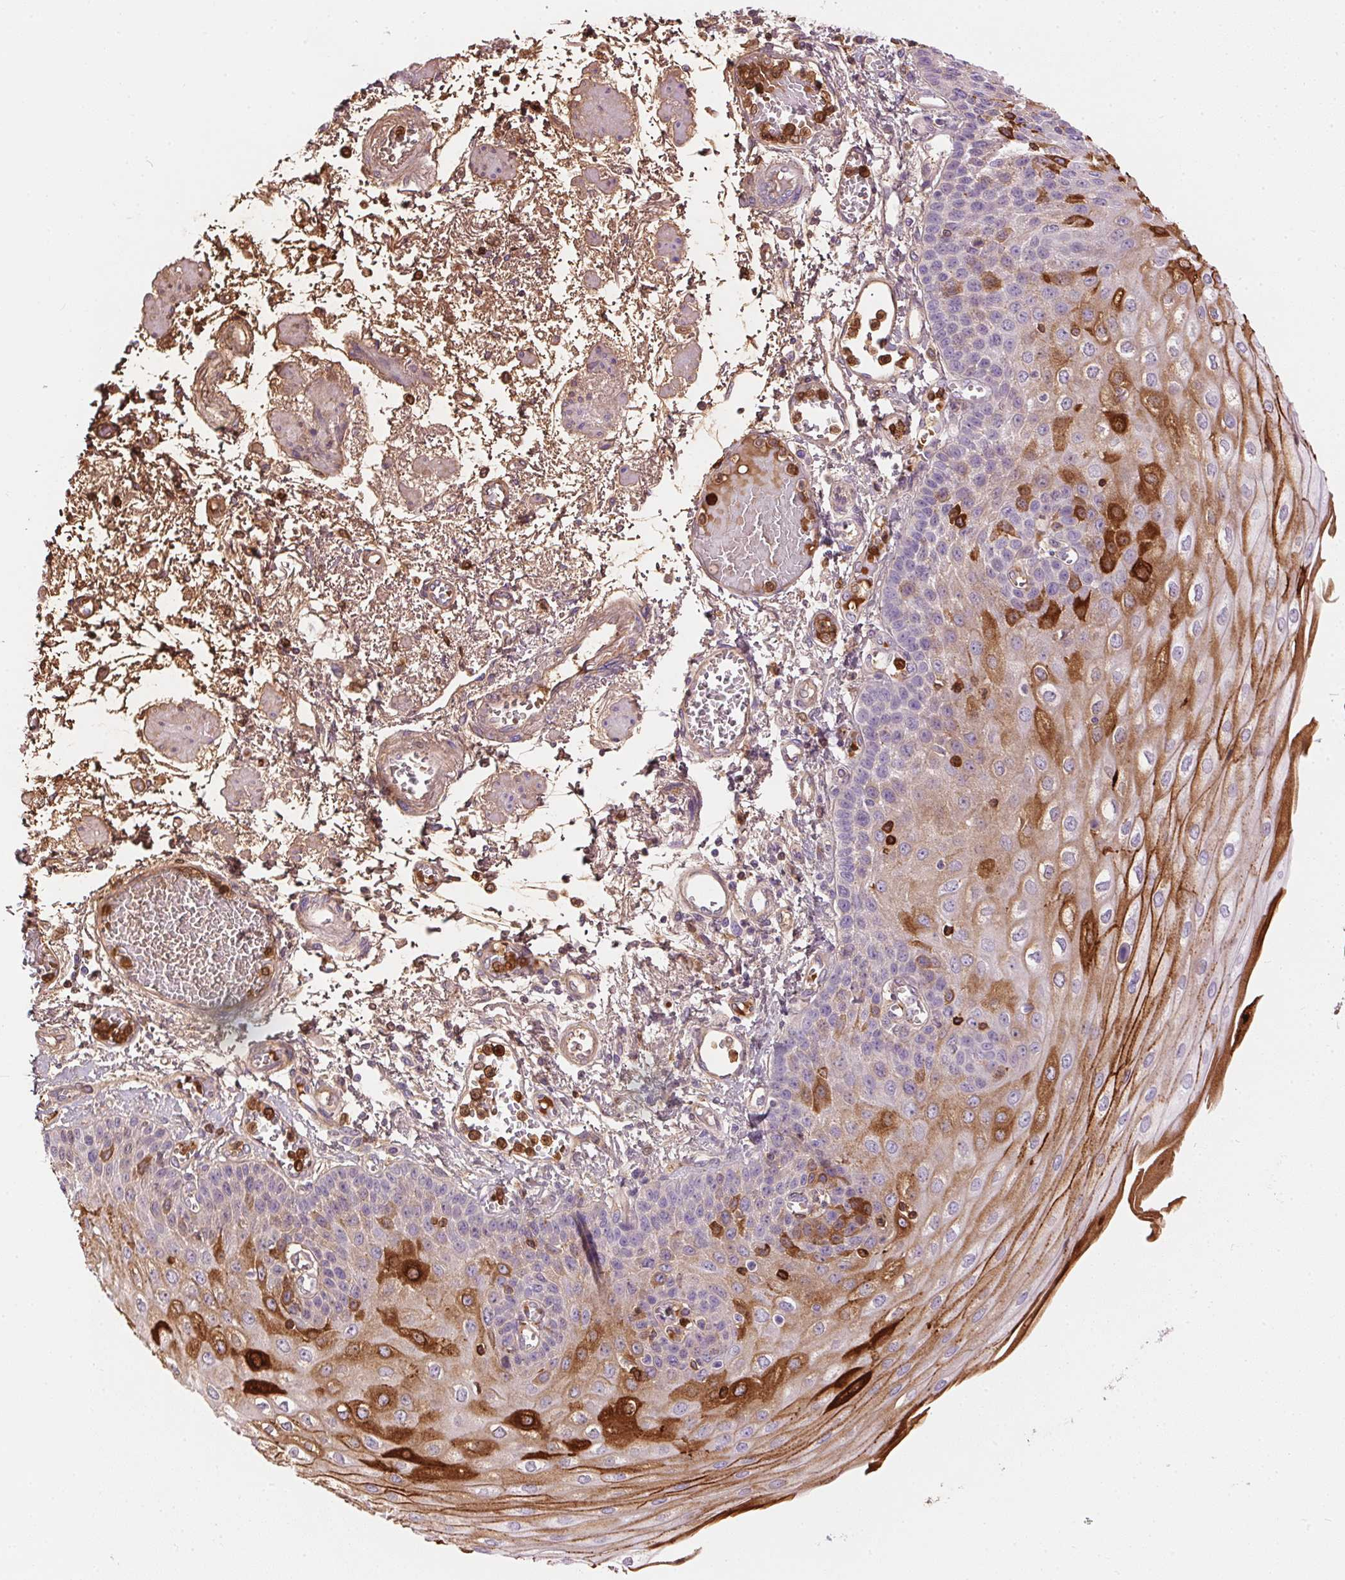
{"staining": {"intensity": "strong", "quantity": "<25%", "location": "cytoplasmic/membranous"}, "tissue": "esophagus", "cell_type": "Squamous epithelial cells", "image_type": "normal", "snomed": [{"axis": "morphology", "description": "Normal tissue, NOS"}, {"axis": "morphology", "description": "Adenocarcinoma, NOS"}, {"axis": "topography", "description": "Esophagus"}], "caption": "The immunohistochemical stain labels strong cytoplasmic/membranous positivity in squamous epithelial cells of unremarkable esophagus. (DAB = brown stain, brightfield microscopy at high magnification).", "gene": "ORM1", "patient": {"sex": "male", "age": 81}}